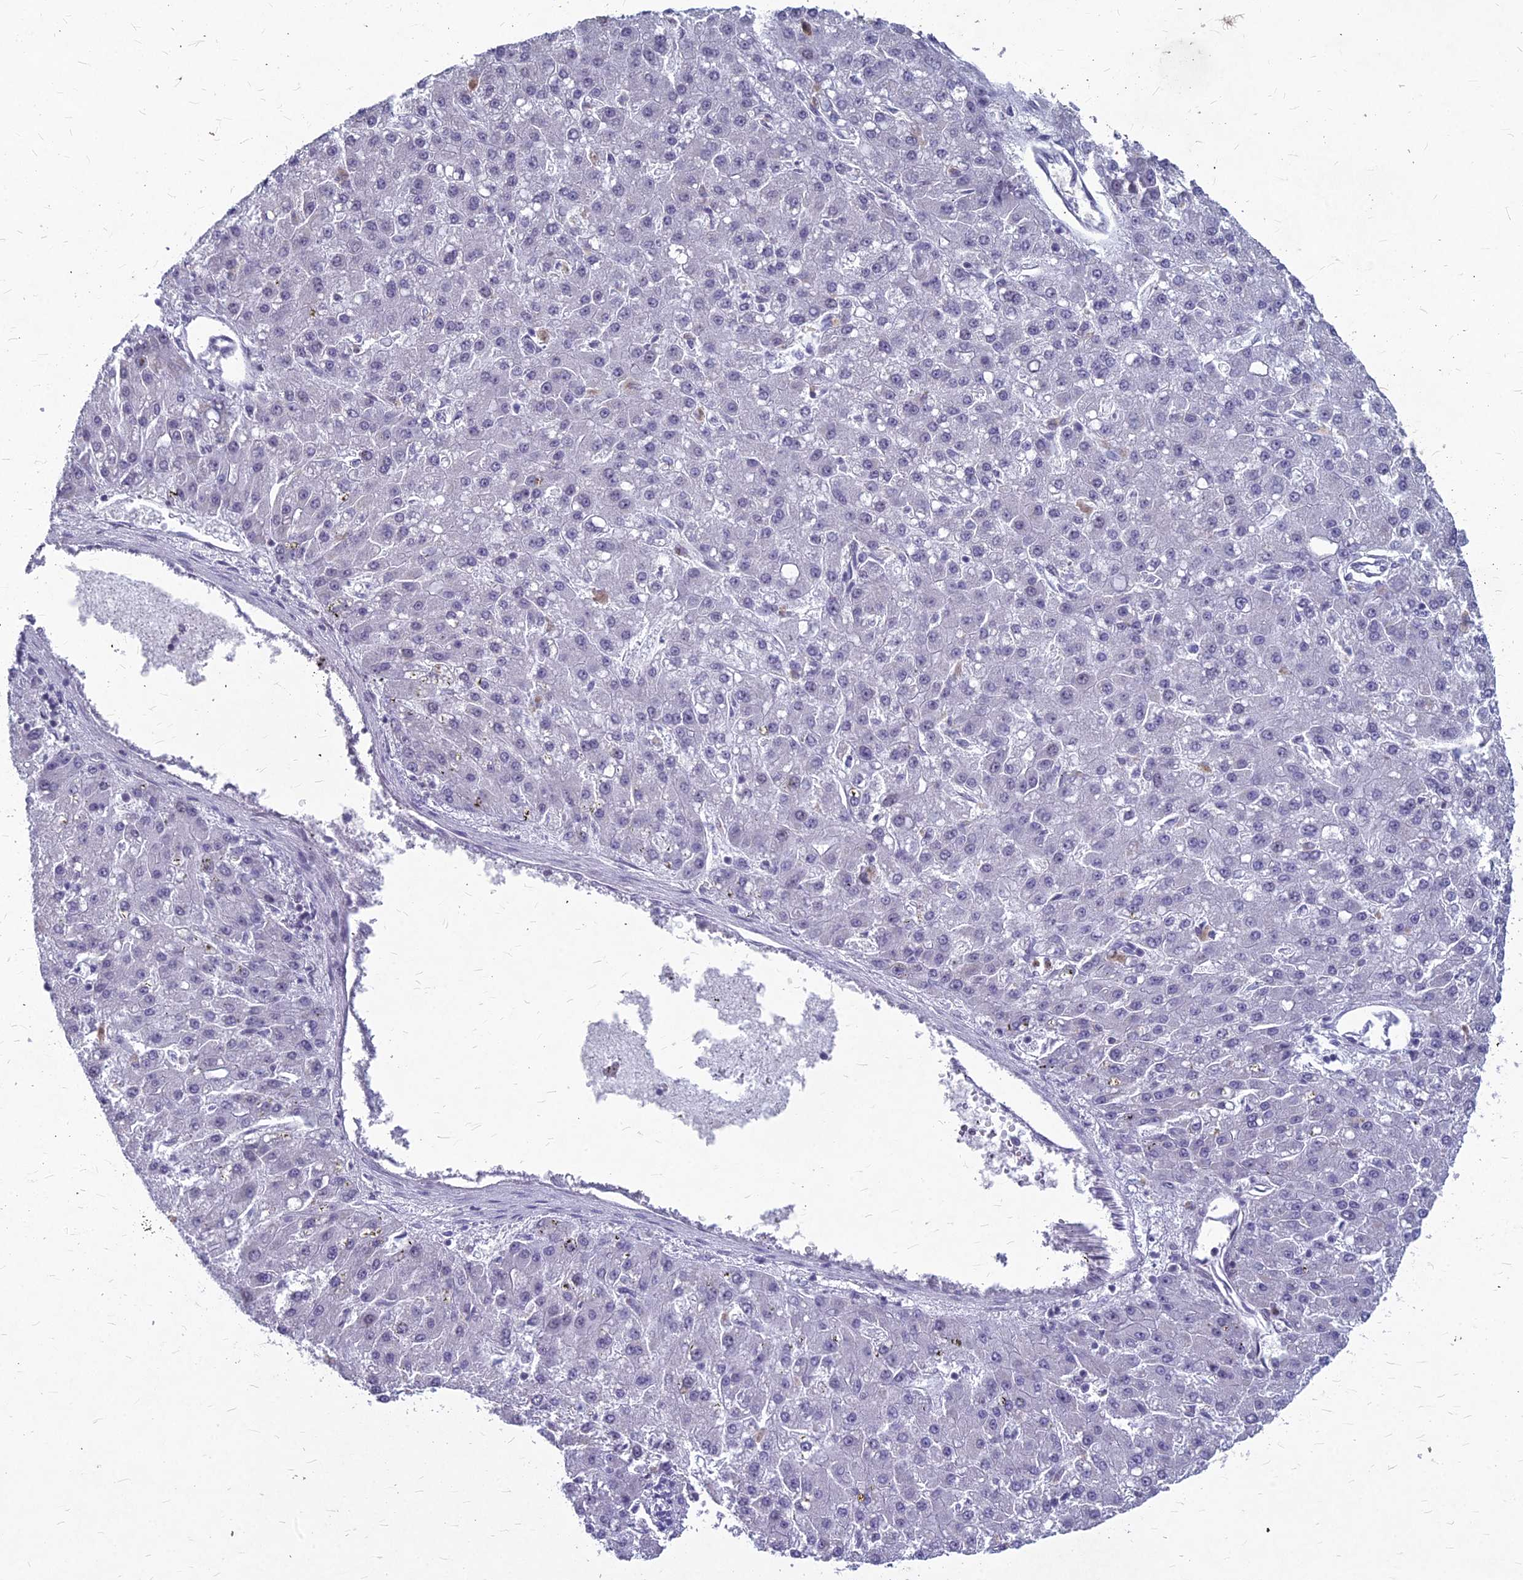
{"staining": {"intensity": "negative", "quantity": "none", "location": "none"}, "tissue": "liver cancer", "cell_type": "Tumor cells", "image_type": "cancer", "snomed": [{"axis": "morphology", "description": "Carcinoma, Hepatocellular, NOS"}, {"axis": "topography", "description": "Liver"}], "caption": "Immunohistochemical staining of human liver cancer (hepatocellular carcinoma) reveals no significant expression in tumor cells. (DAB (3,3'-diaminobenzidine) IHC visualized using brightfield microscopy, high magnification).", "gene": "KAT7", "patient": {"sex": "male", "age": 67}}